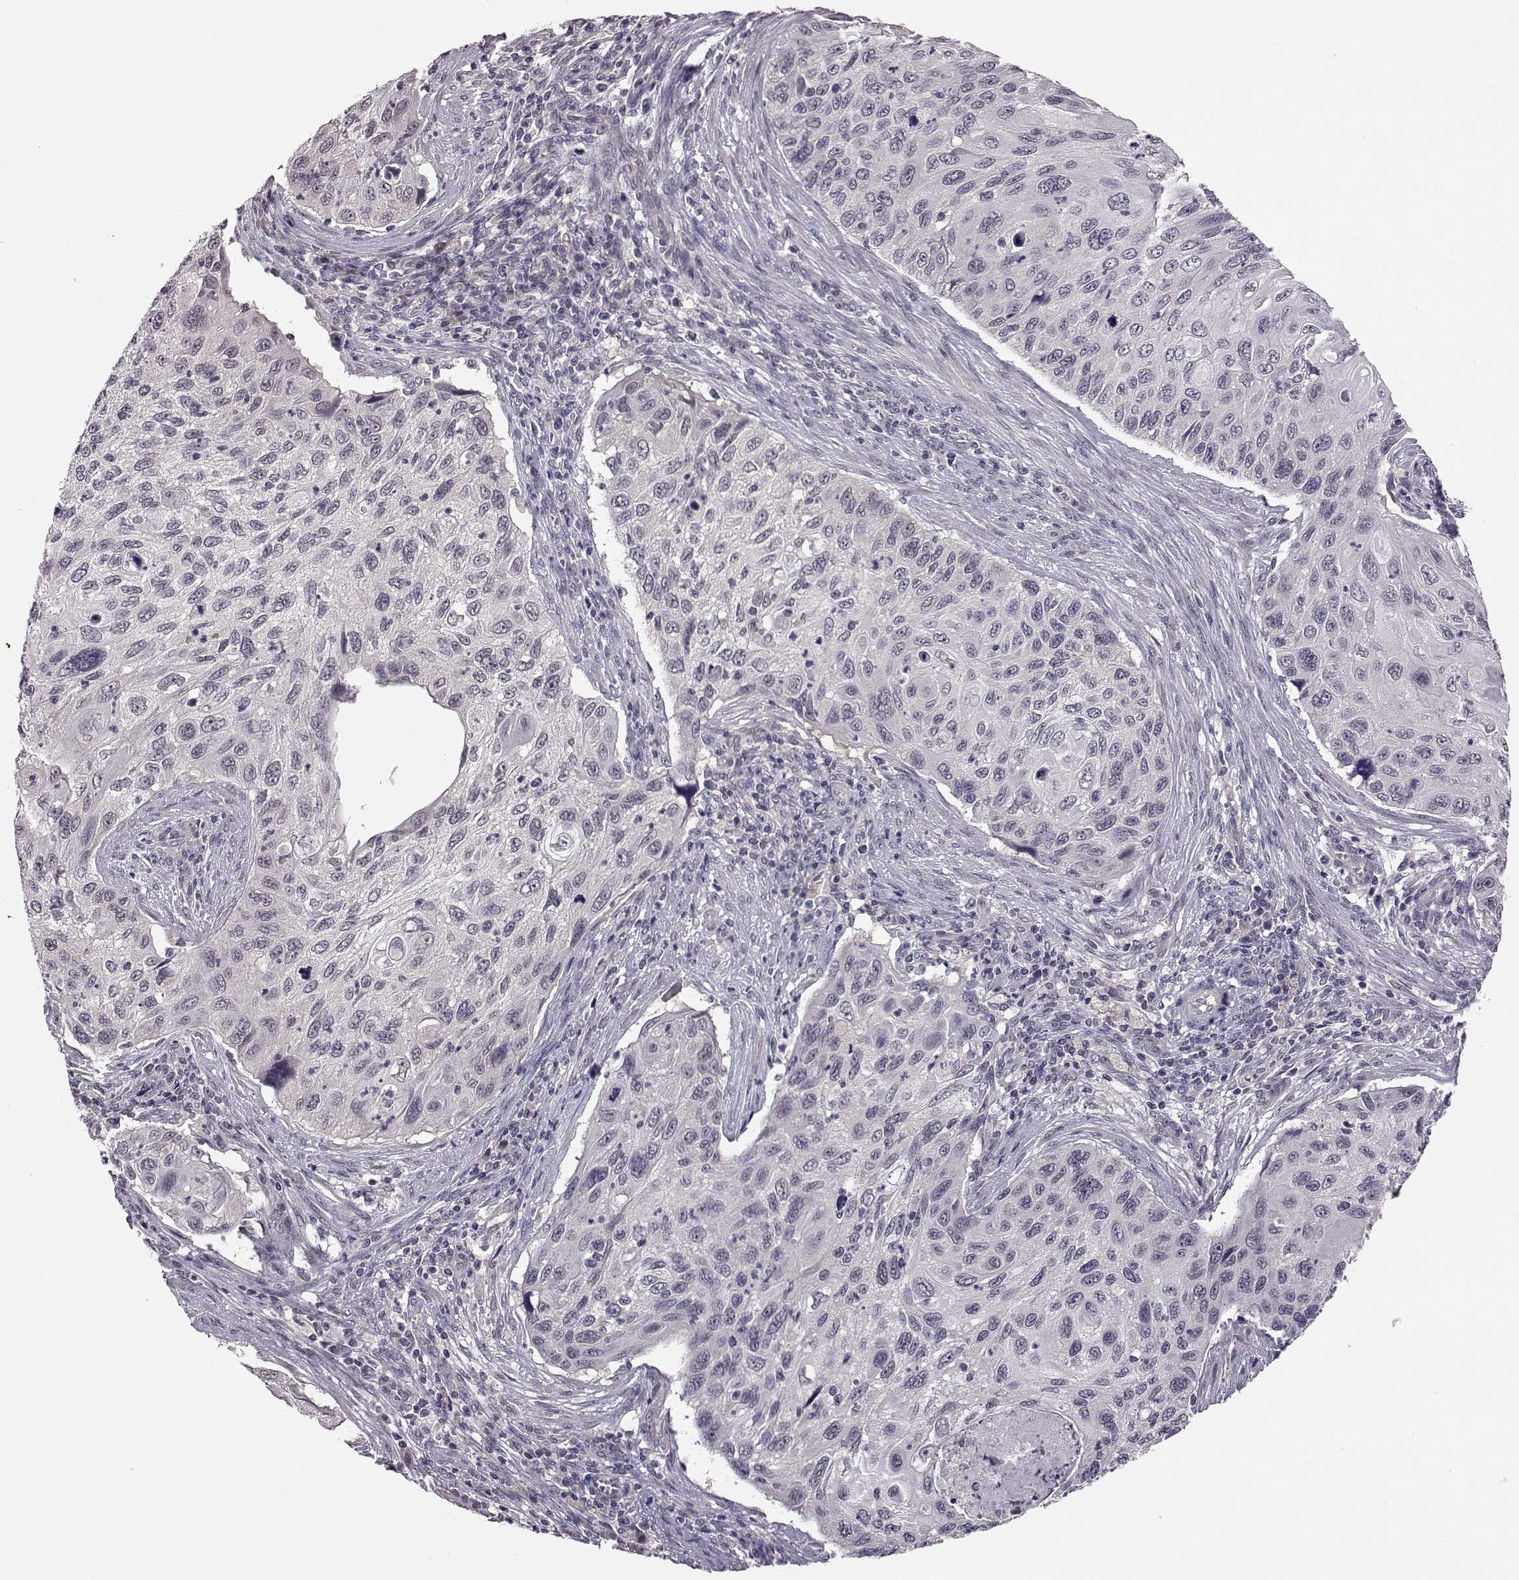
{"staining": {"intensity": "negative", "quantity": "none", "location": "none"}, "tissue": "cervical cancer", "cell_type": "Tumor cells", "image_type": "cancer", "snomed": [{"axis": "morphology", "description": "Squamous cell carcinoma, NOS"}, {"axis": "topography", "description": "Cervix"}], "caption": "Immunohistochemistry photomicrograph of human cervical cancer (squamous cell carcinoma) stained for a protein (brown), which demonstrates no staining in tumor cells.", "gene": "C10orf62", "patient": {"sex": "female", "age": 70}}